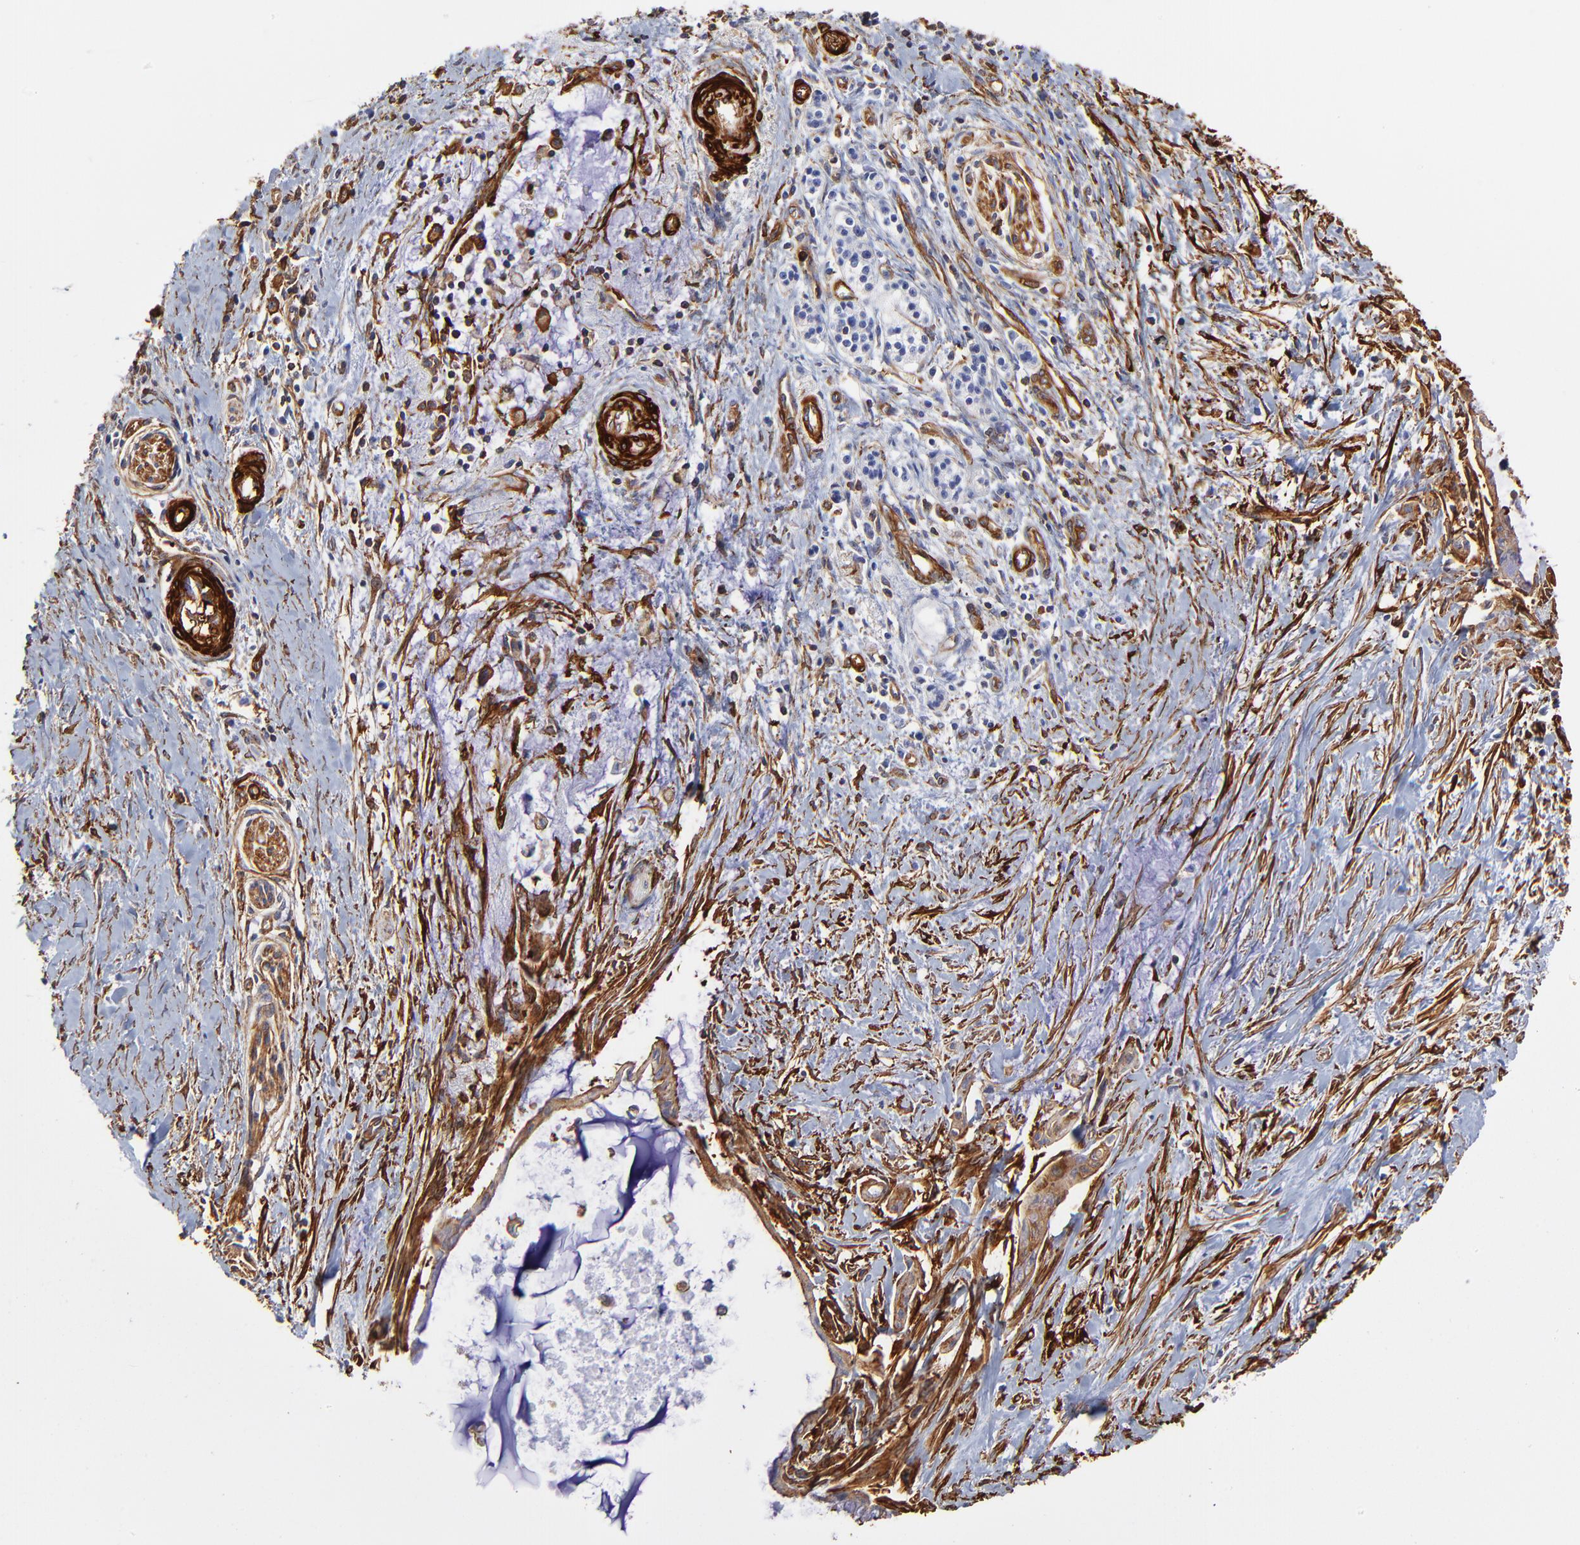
{"staining": {"intensity": "strong", "quantity": ">75%", "location": "cytoplasmic/membranous"}, "tissue": "pancreatic cancer", "cell_type": "Tumor cells", "image_type": "cancer", "snomed": [{"axis": "morphology", "description": "Adenocarcinoma, NOS"}, {"axis": "topography", "description": "Pancreas"}], "caption": "Protein expression by immunohistochemistry (IHC) shows strong cytoplasmic/membranous staining in approximately >75% of tumor cells in pancreatic cancer (adenocarcinoma). (DAB (3,3'-diaminobenzidine) IHC, brown staining for protein, blue staining for nuclei).", "gene": "FLNA", "patient": {"sex": "male", "age": 59}}